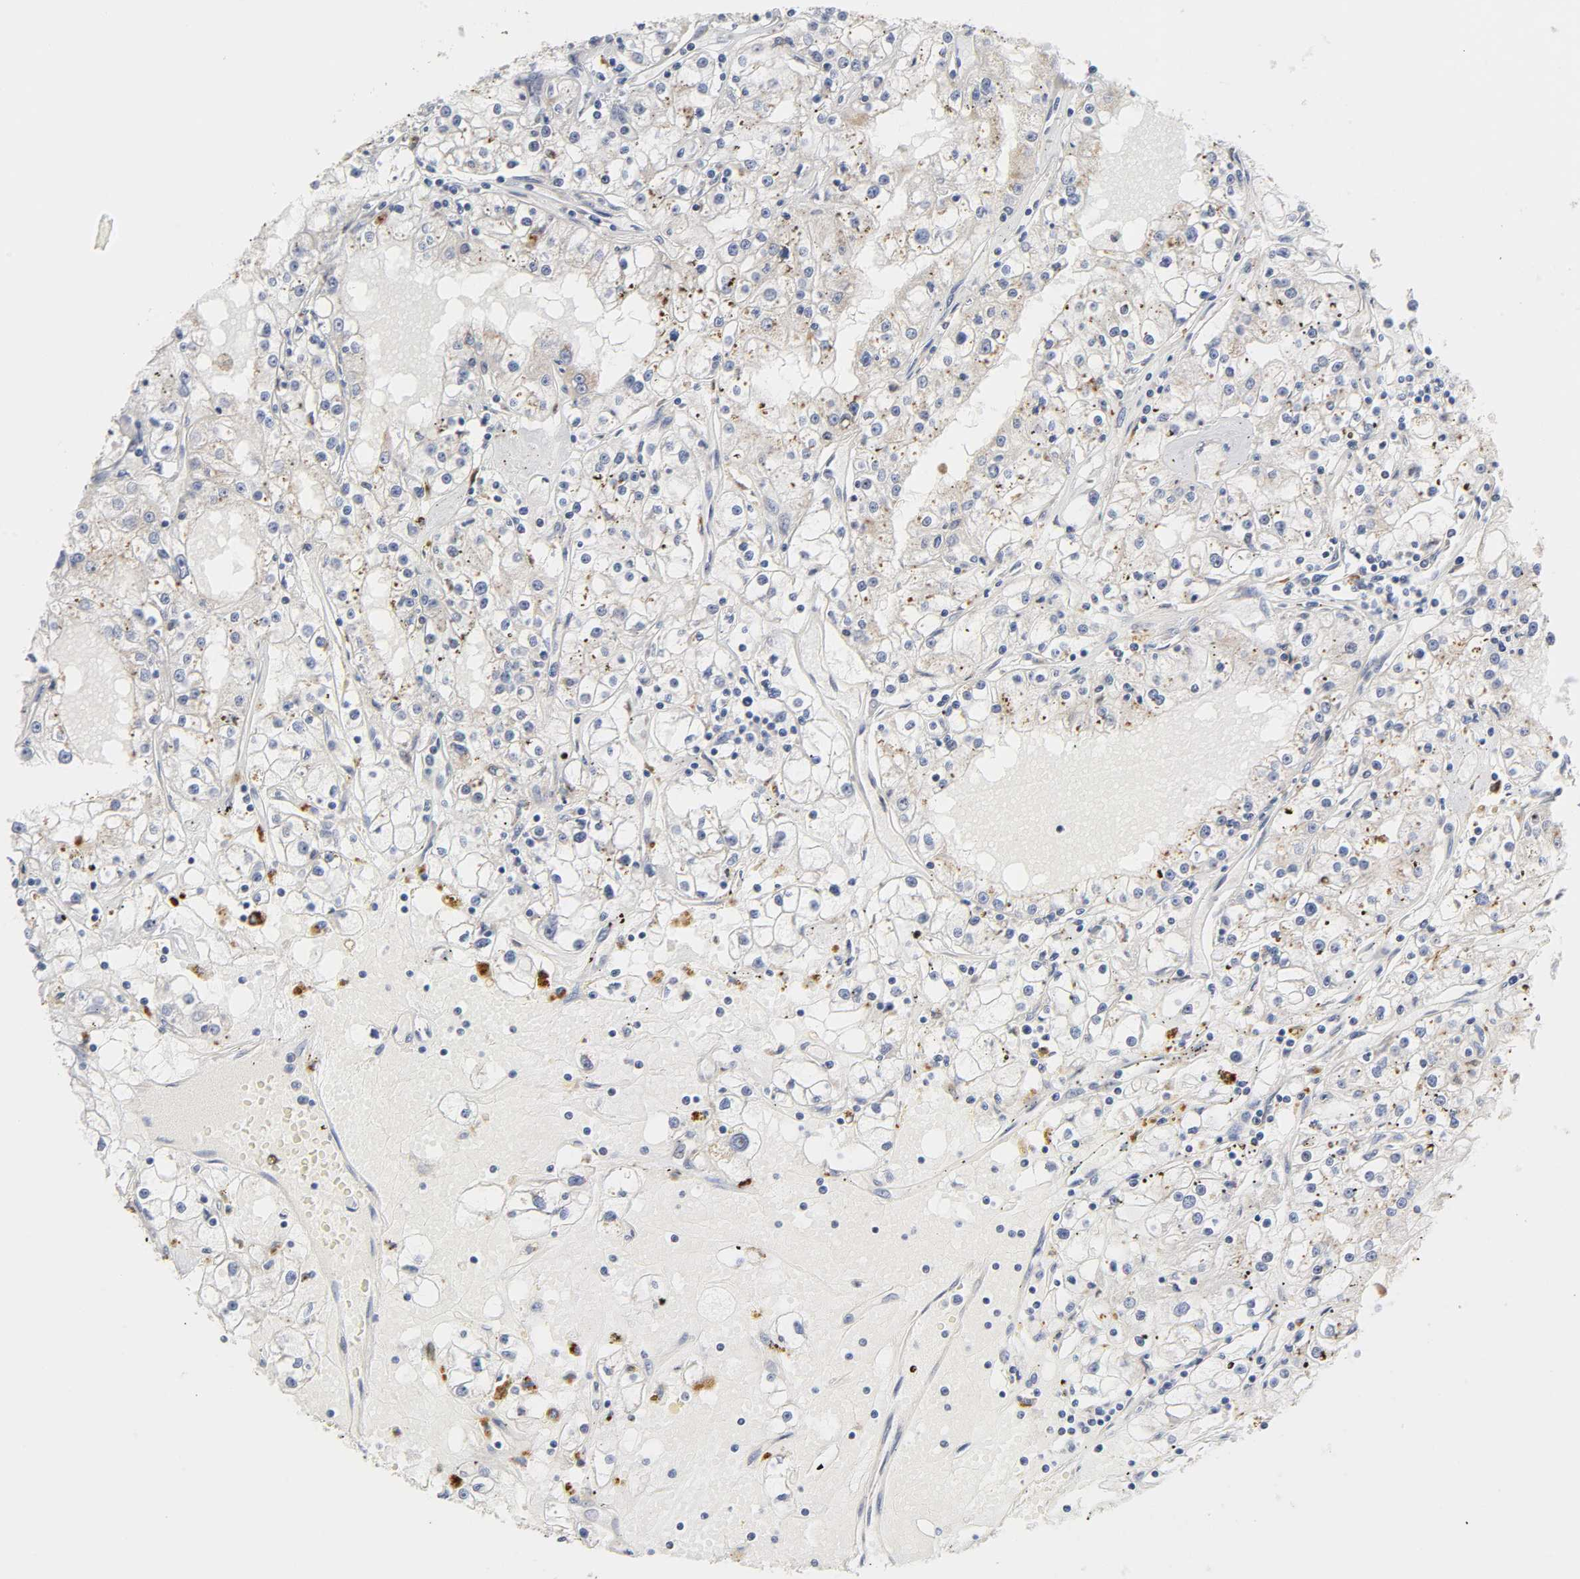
{"staining": {"intensity": "weak", "quantity": ">75%", "location": "cytoplasmic/membranous"}, "tissue": "renal cancer", "cell_type": "Tumor cells", "image_type": "cancer", "snomed": [{"axis": "morphology", "description": "Adenocarcinoma, NOS"}, {"axis": "topography", "description": "Kidney"}], "caption": "Renal cancer (adenocarcinoma) stained for a protein demonstrates weak cytoplasmic/membranous positivity in tumor cells. The staining was performed using DAB (3,3'-diaminobenzidine), with brown indicating positive protein expression. Nuclei are stained blue with hematoxylin.", "gene": "C17orf75", "patient": {"sex": "male", "age": 56}}